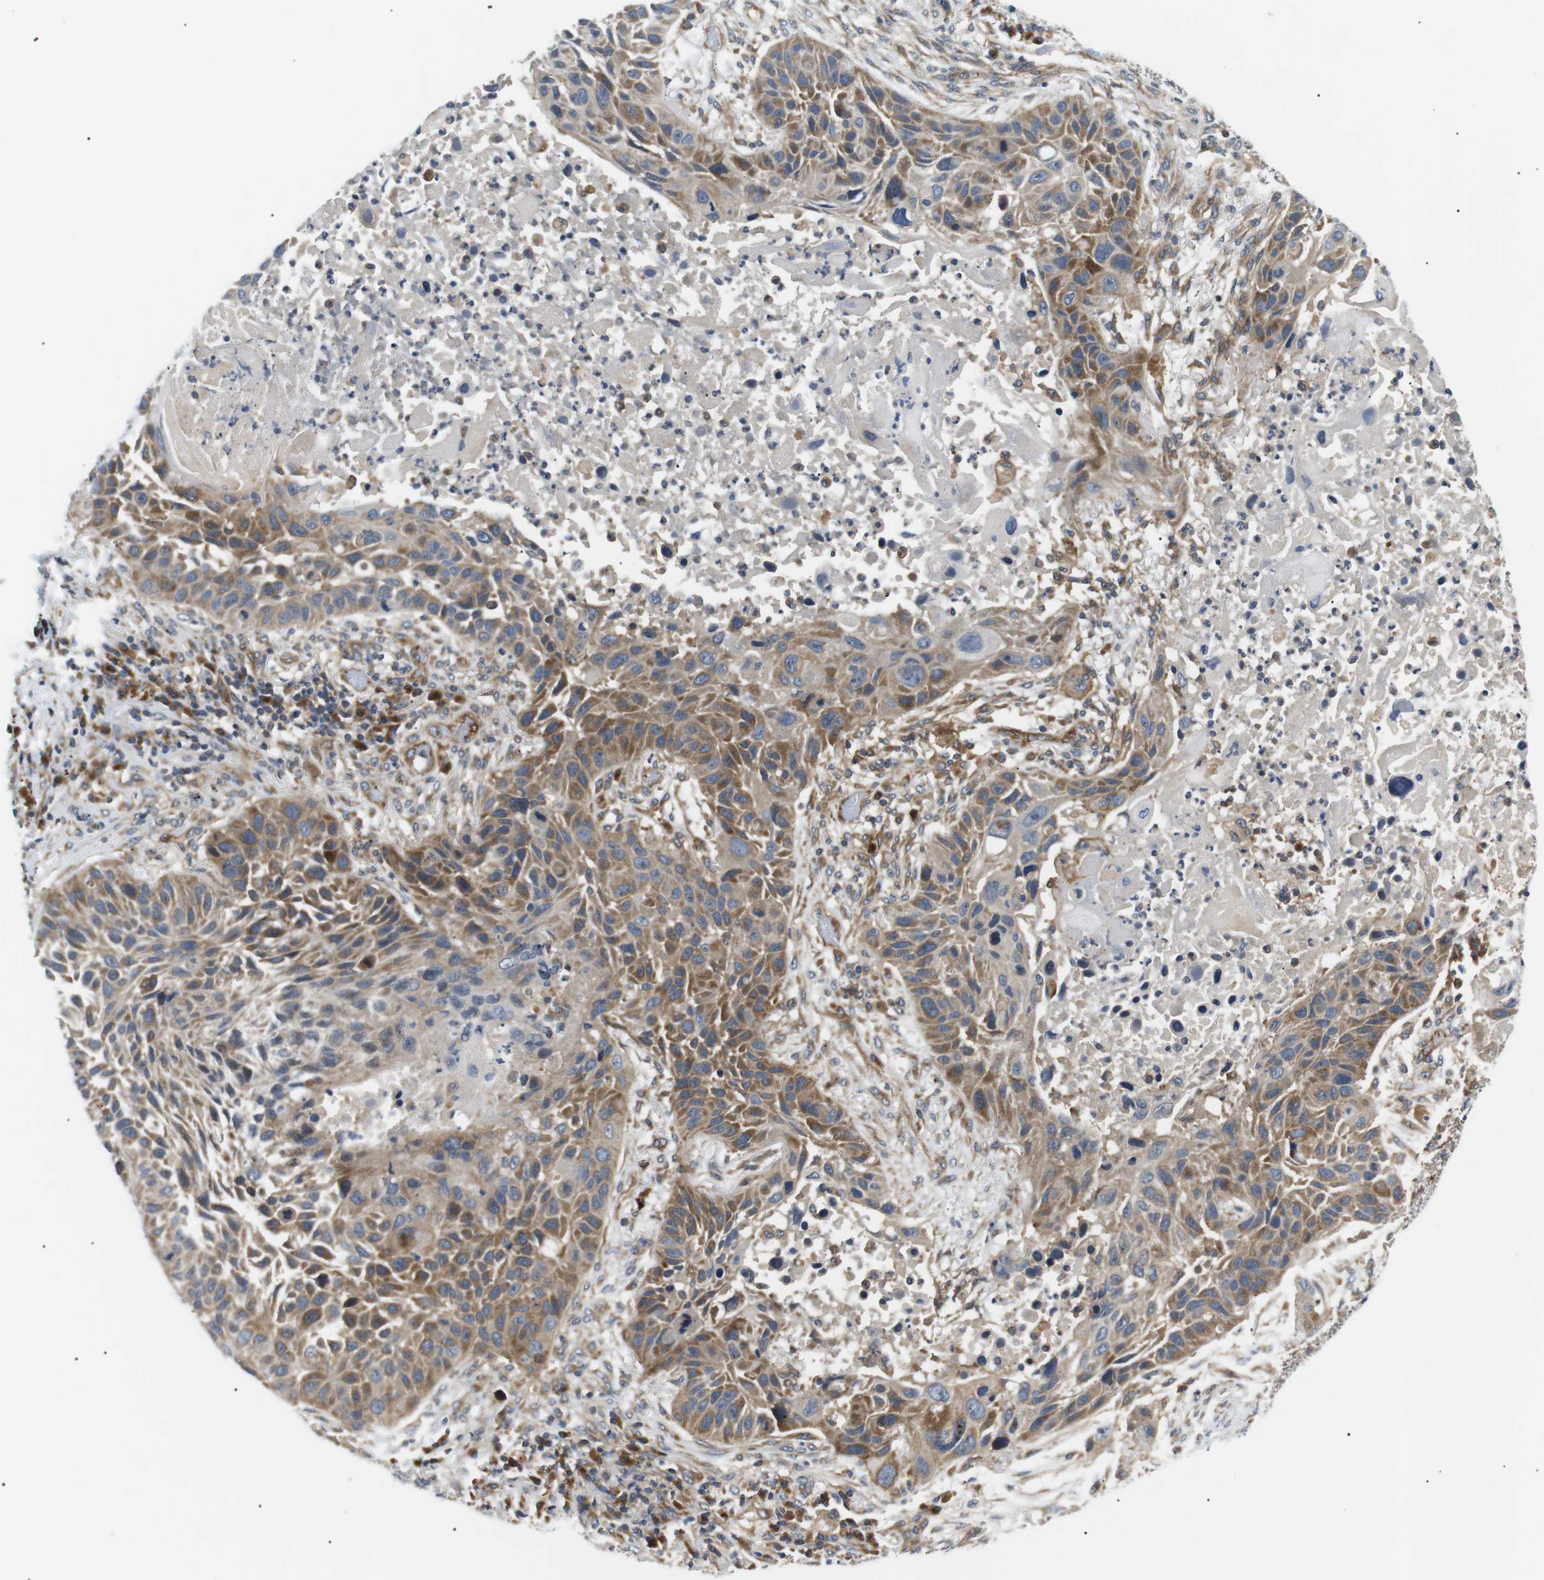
{"staining": {"intensity": "moderate", "quantity": ">75%", "location": "cytoplasmic/membranous"}, "tissue": "lung cancer", "cell_type": "Tumor cells", "image_type": "cancer", "snomed": [{"axis": "morphology", "description": "Squamous cell carcinoma, NOS"}, {"axis": "topography", "description": "Lung"}], "caption": "Lung cancer (squamous cell carcinoma) stained for a protein exhibits moderate cytoplasmic/membranous positivity in tumor cells.", "gene": "DIPK1A", "patient": {"sex": "male", "age": 57}}